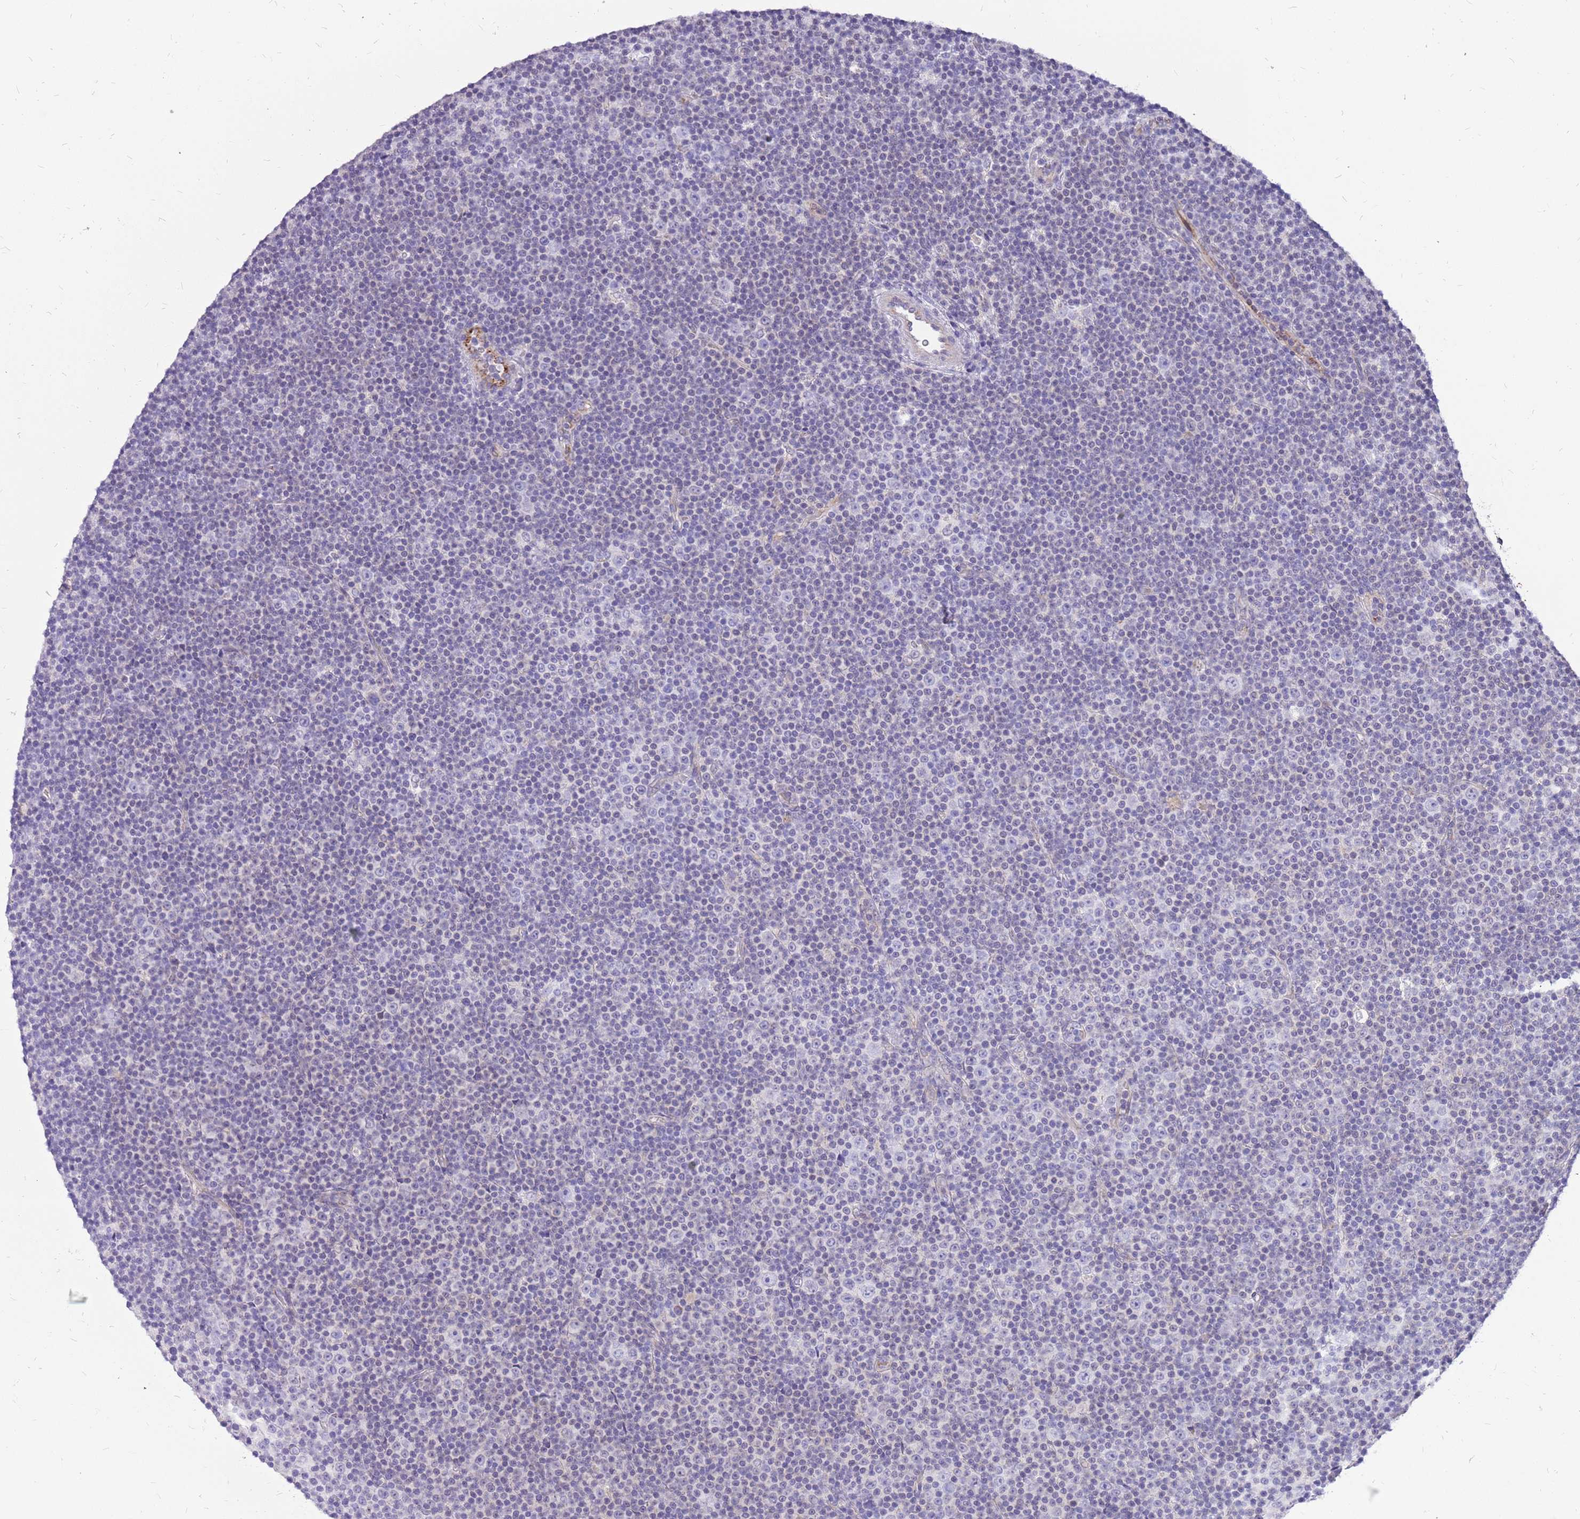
{"staining": {"intensity": "negative", "quantity": "none", "location": "none"}, "tissue": "lymphoma", "cell_type": "Tumor cells", "image_type": "cancer", "snomed": [{"axis": "morphology", "description": "Malignant lymphoma, non-Hodgkin's type, Low grade"}, {"axis": "topography", "description": "Lymph node"}], "caption": "Immunohistochemistry photomicrograph of lymphoma stained for a protein (brown), which demonstrates no staining in tumor cells. The staining is performed using DAB (3,3'-diaminobenzidine) brown chromogen with nuclei counter-stained in using hematoxylin.", "gene": "PCNX1", "patient": {"sex": "female", "age": 67}}